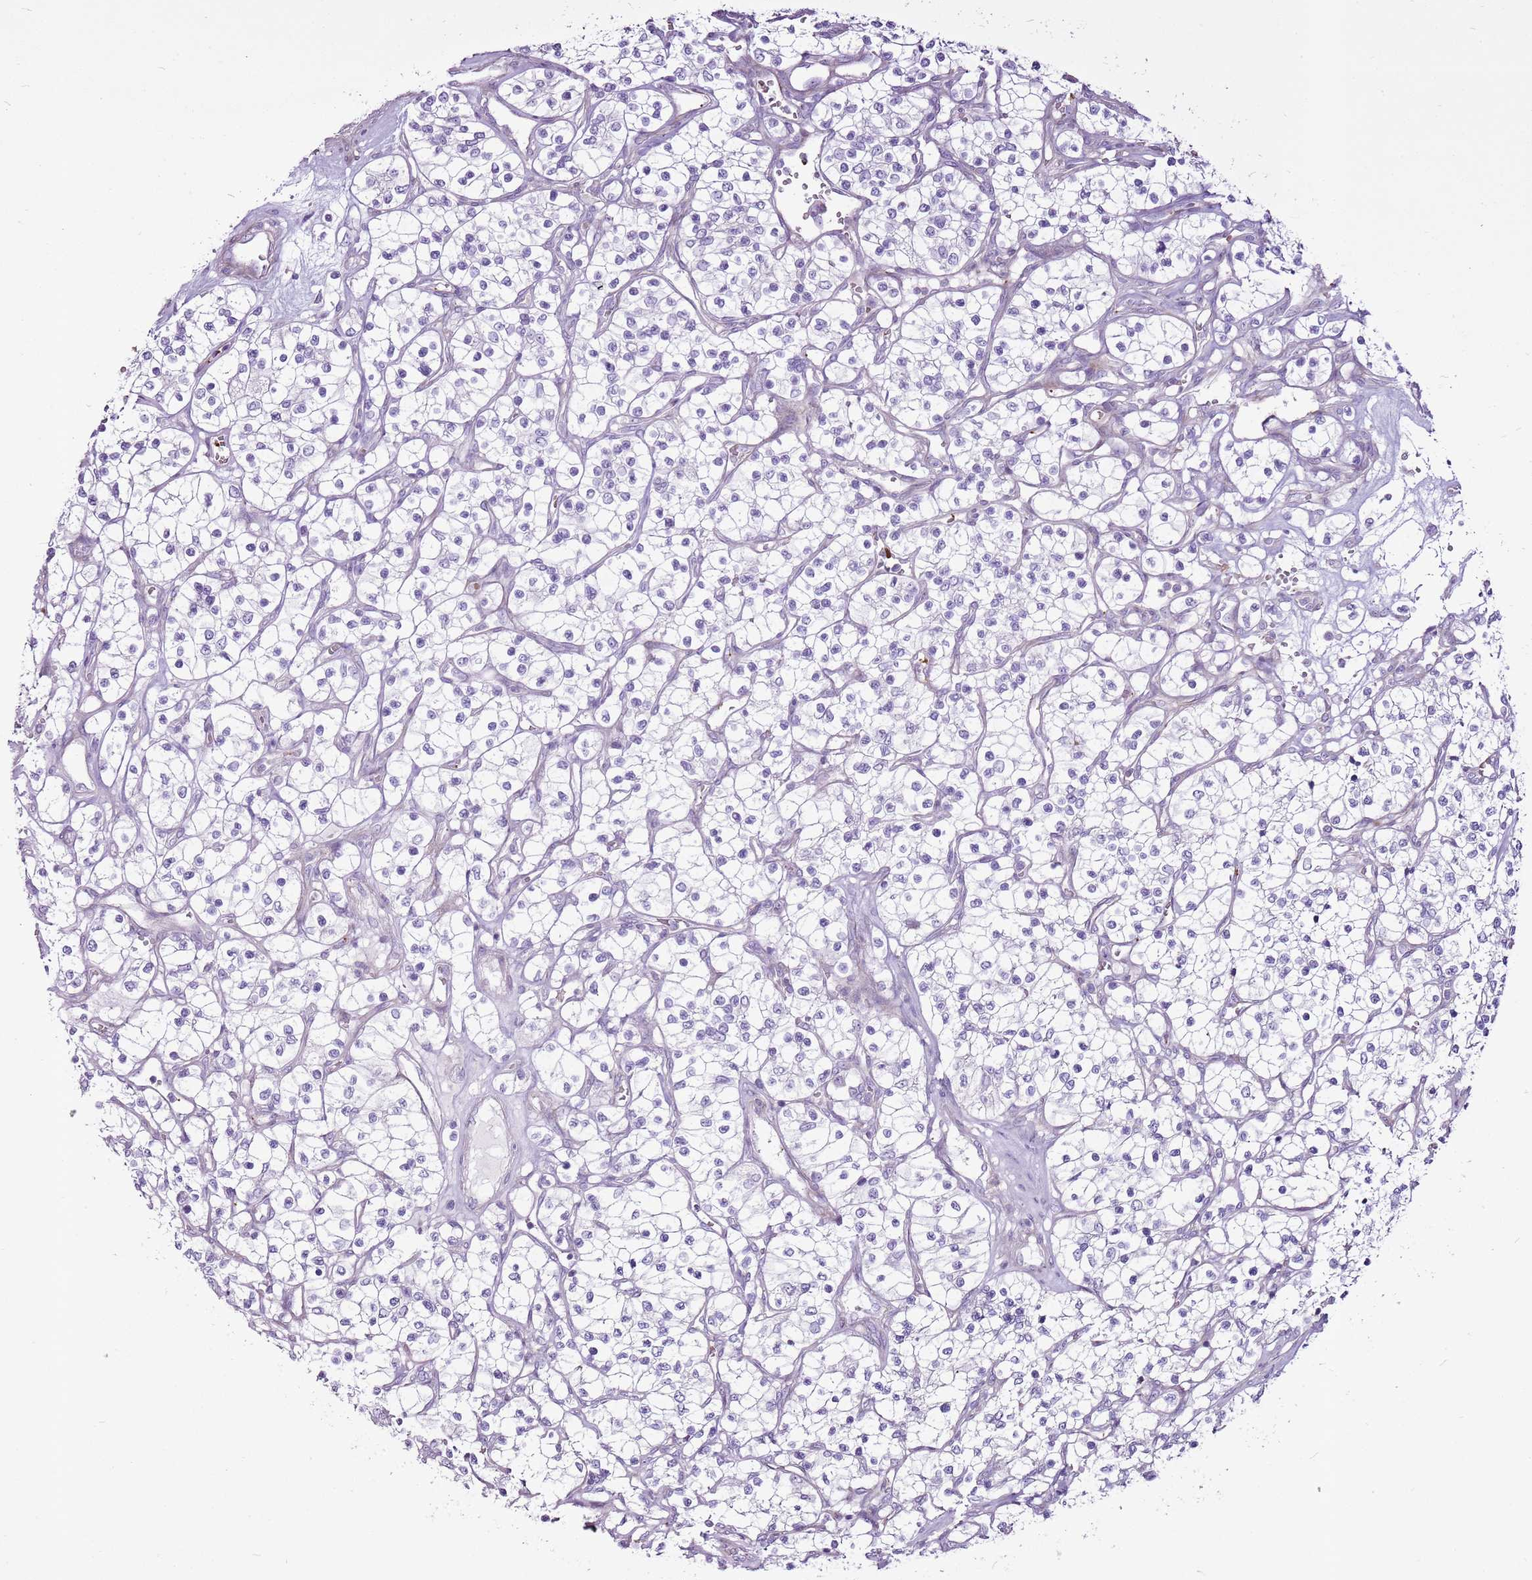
{"staining": {"intensity": "negative", "quantity": "none", "location": "none"}, "tissue": "renal cancer", "cell_type": "Tumor cells", "image_type": "cancer", "snomed": [{"axis": "morphology", "description": "Adenocarcinoma, NOS"}, {"axis": "topography", "description": "Kidney"}], "caption": "IHC of human renal adenocarcinoma exhibits no staining in tumor cells.", "gene": "CHAC2", "patient": {"sex": "female", "age": 69}}